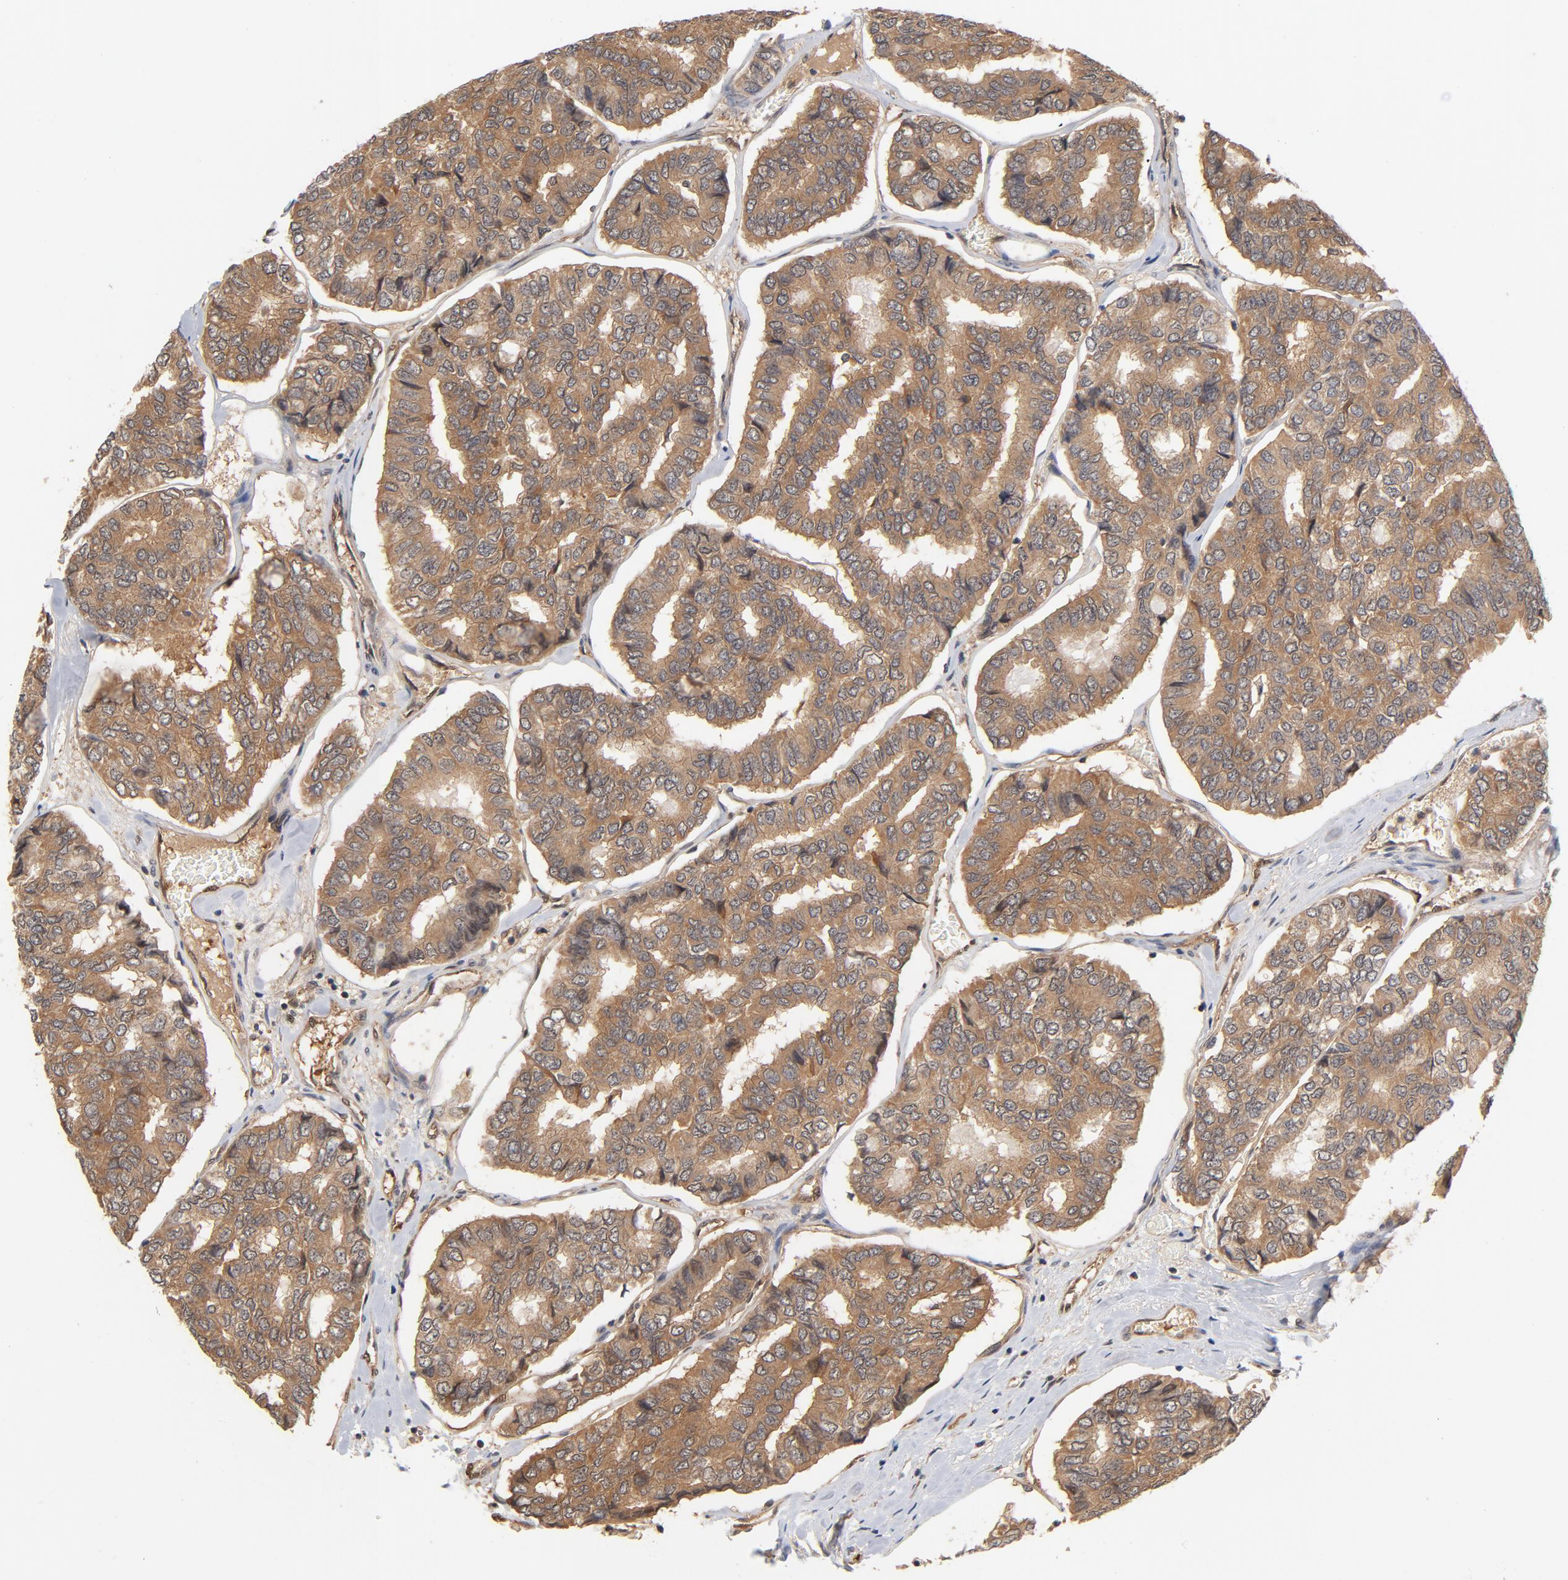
{"staining": {"intensity": "moderate", "quantity": ">75%", "location": "cytoplasmic/membranous"}, "tissue": "thyroid cancer", "cell_type": "Tumor cells", "image_type": "cancer", "snomed": [{"axis": "morphology", "description": "Papillary adenocarcinoma, NOS"}, {"axis": "topography", "description": "Thyroid gland"}], "caption": "Papillary adenocarcinoma (thyroid) was stained to show a protein in brown. There is medium levels of moderate cytoplasmic/membranous expression in approximately >75% of tumor cells. The protein of interest is shown in brown color, while the nuclei are stained blue.", "gene": "CDC37", "patient": {"sex": "female", "age": 35}}